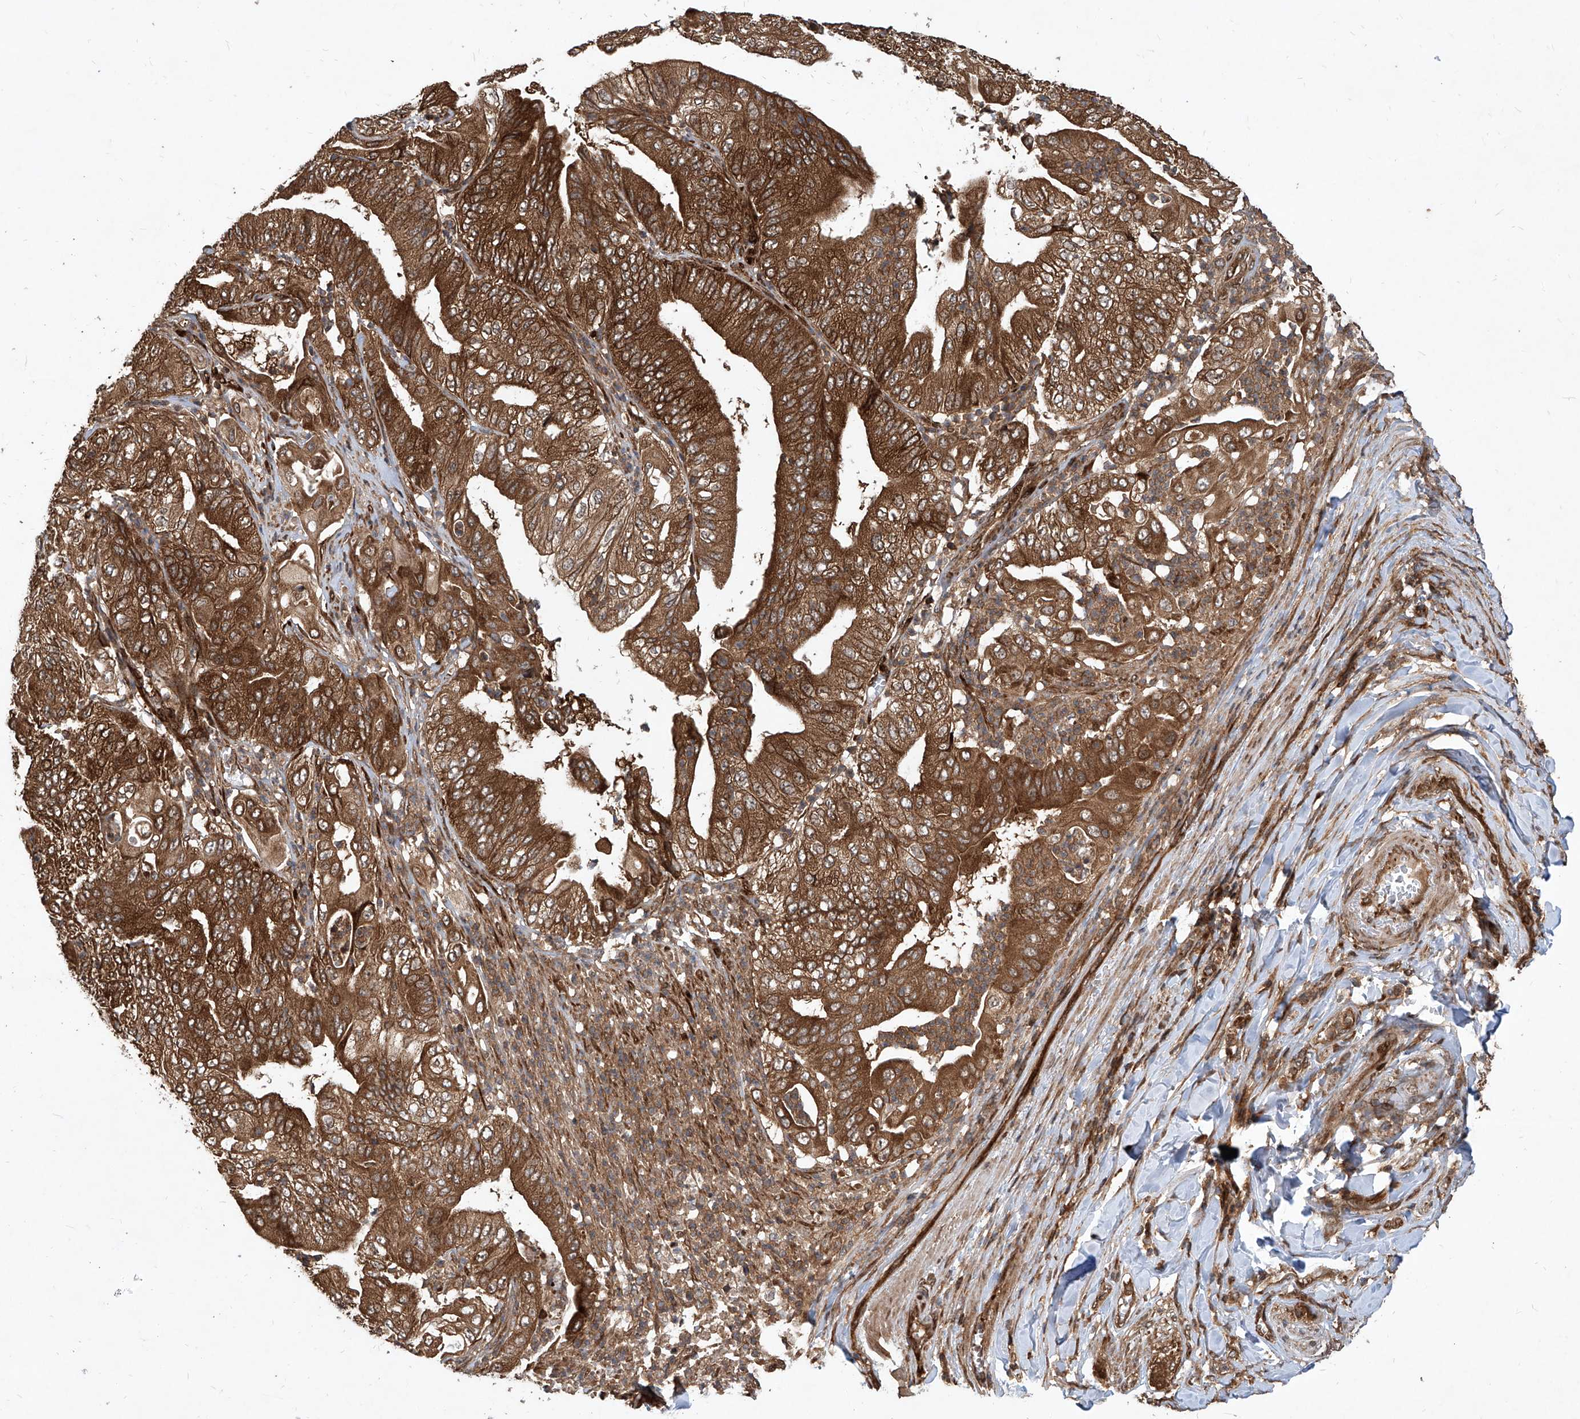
{"staining": {"intensity": "strong", "quantity": ">75%", "location": "cytoplasmic/membranous"}, "tissue": "pancreatic cancer", "cell_type": "Tumor cells", "image_type": "cancer", "snomed": [{"axis": "morphology", "description": "Adenocarcinoma, NOS"}, {"axis": "topography", "description": "Pancreas"}], "caption": "Pancreatic cancer stained for a protein shows strong cytoplasmic/membranous positivity in tumor cells.", "gene": "MAGED2", "patient": {"sex": "female", "age": 77}}